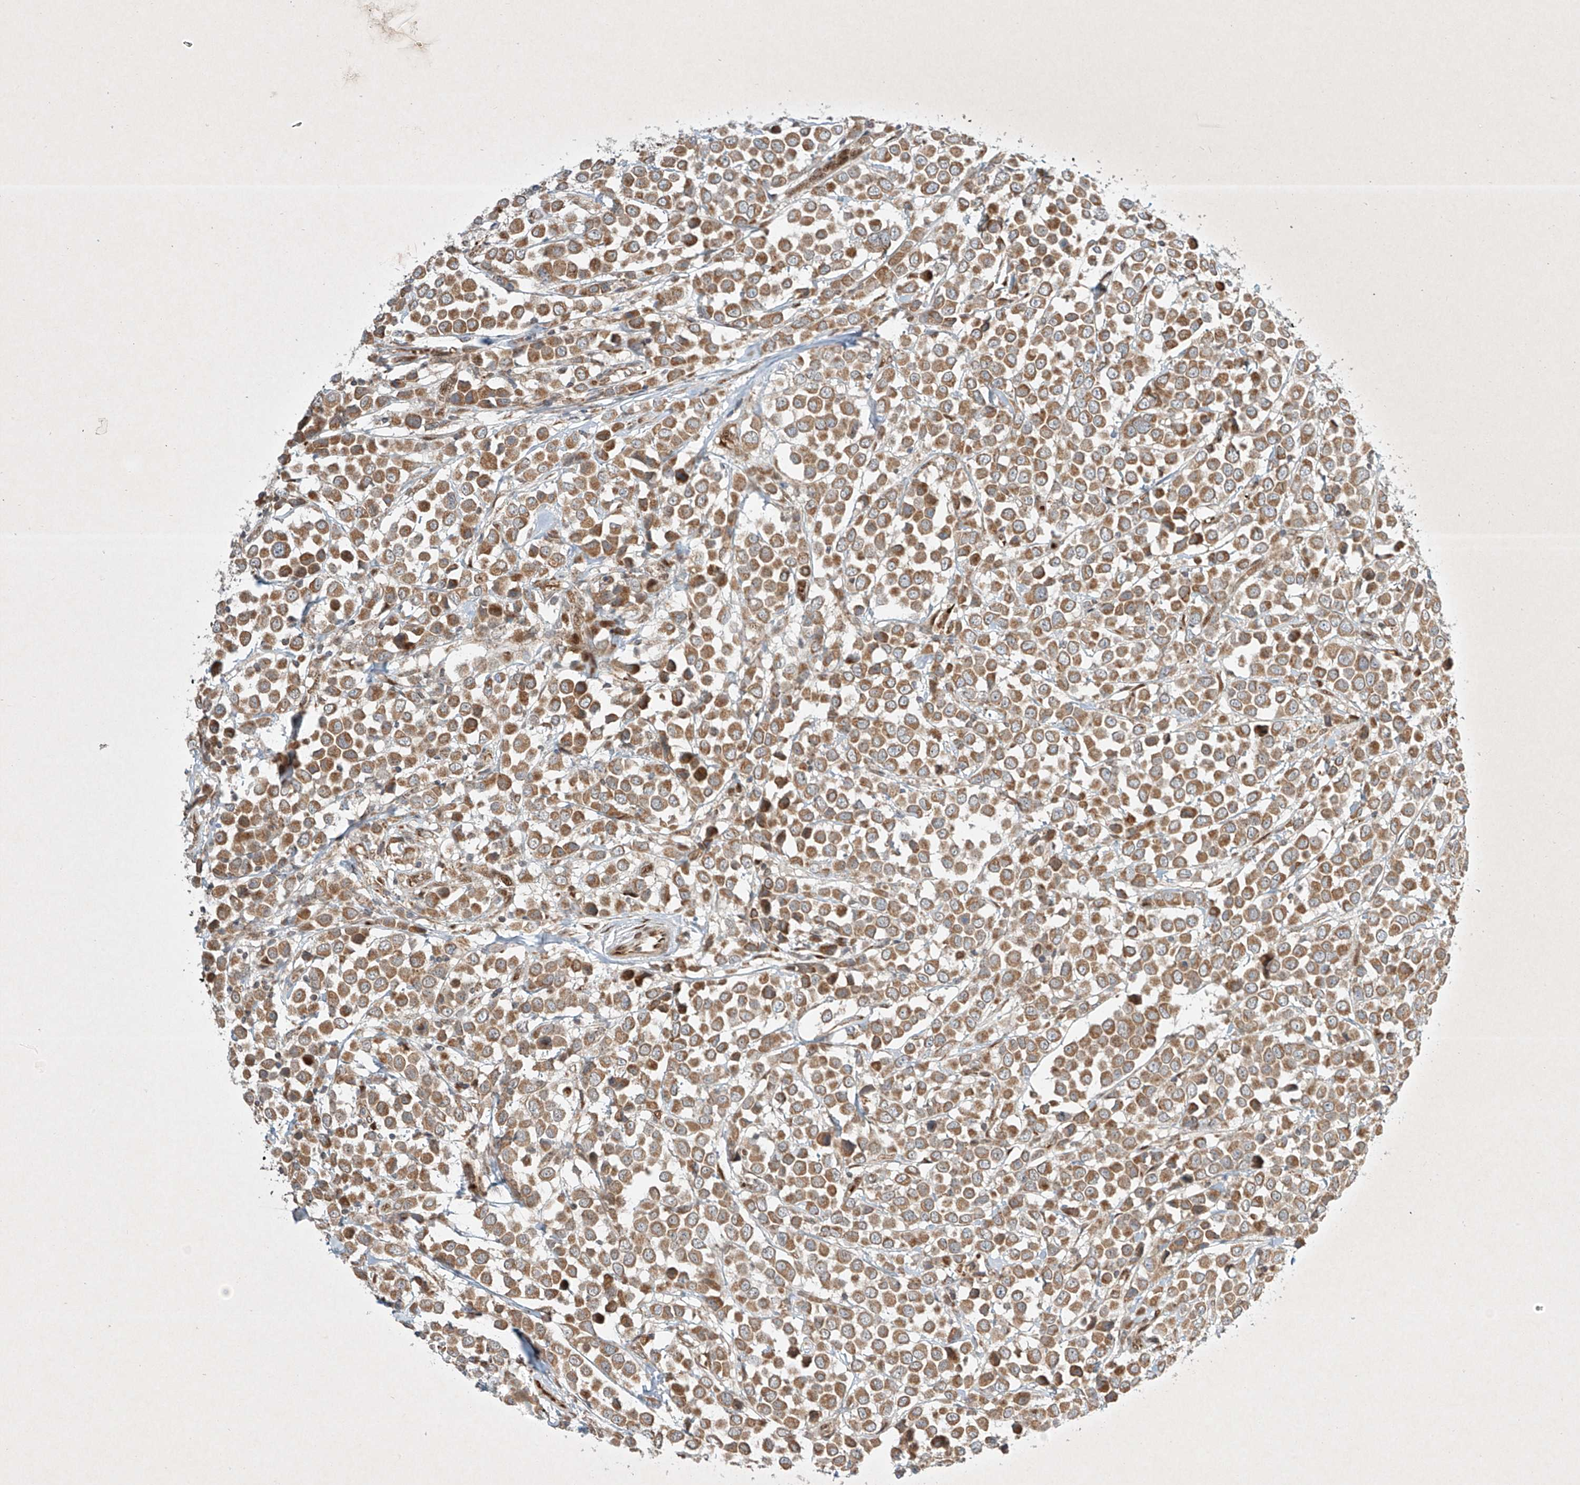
{"staining": {"intensity": "moderate", "quantity": ">75%", "location": "cytoplasmic/membranous"}, "tissue": "breast cancer", "cell_type": "Tumor cells", "image_type": "cancer", "snomed": [{"axis": "morphology", "description": "Duct carcinoma"}, {"axis": "topography", "description": "Breast"}], "caption": "Protein staining of intraductal carcinoma (breast) tissue displays moderate cytoplasmic/membranous positivity in about >75% of tumor cells.", "gene": "EPG5", "patient": {"sex": "female", "age": 61}}